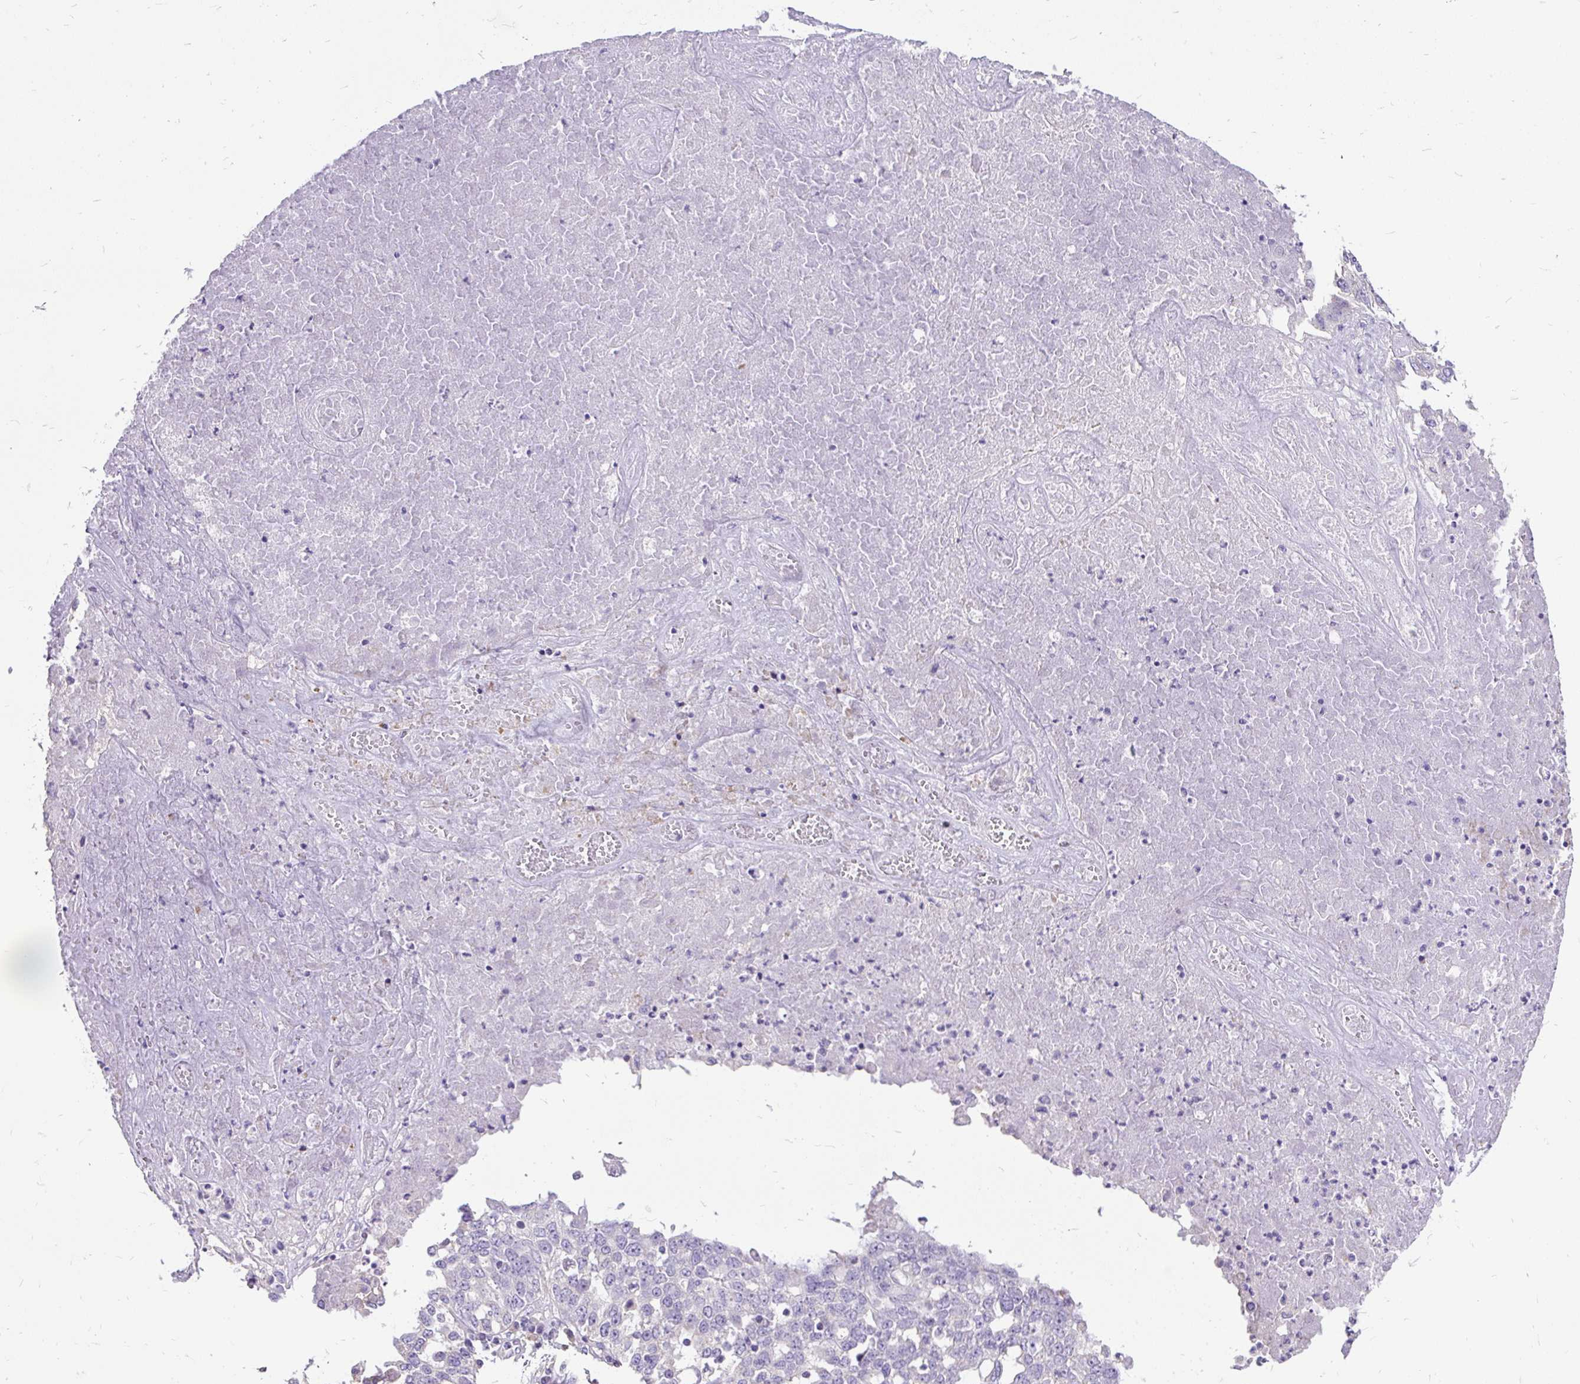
{"staining": {"intensity": "negative", "quantity": "none", "location": "none"}, "tissue": "ovarian cancer", "cell_type": "Tumor cells", "image_type": "cancer", "snomed": [{"axis": "morphology", "description": "Carcinoma, endometroid"}, {"axis": "topography", "description": "Ovary"}], "caption": "Endometroid carcinoma (ovarian) was stained to show a protein in brown. There is no significant expression in tumor cells.", "gene": "GBX1", "patient": {"sex": "female", "age": 62}}